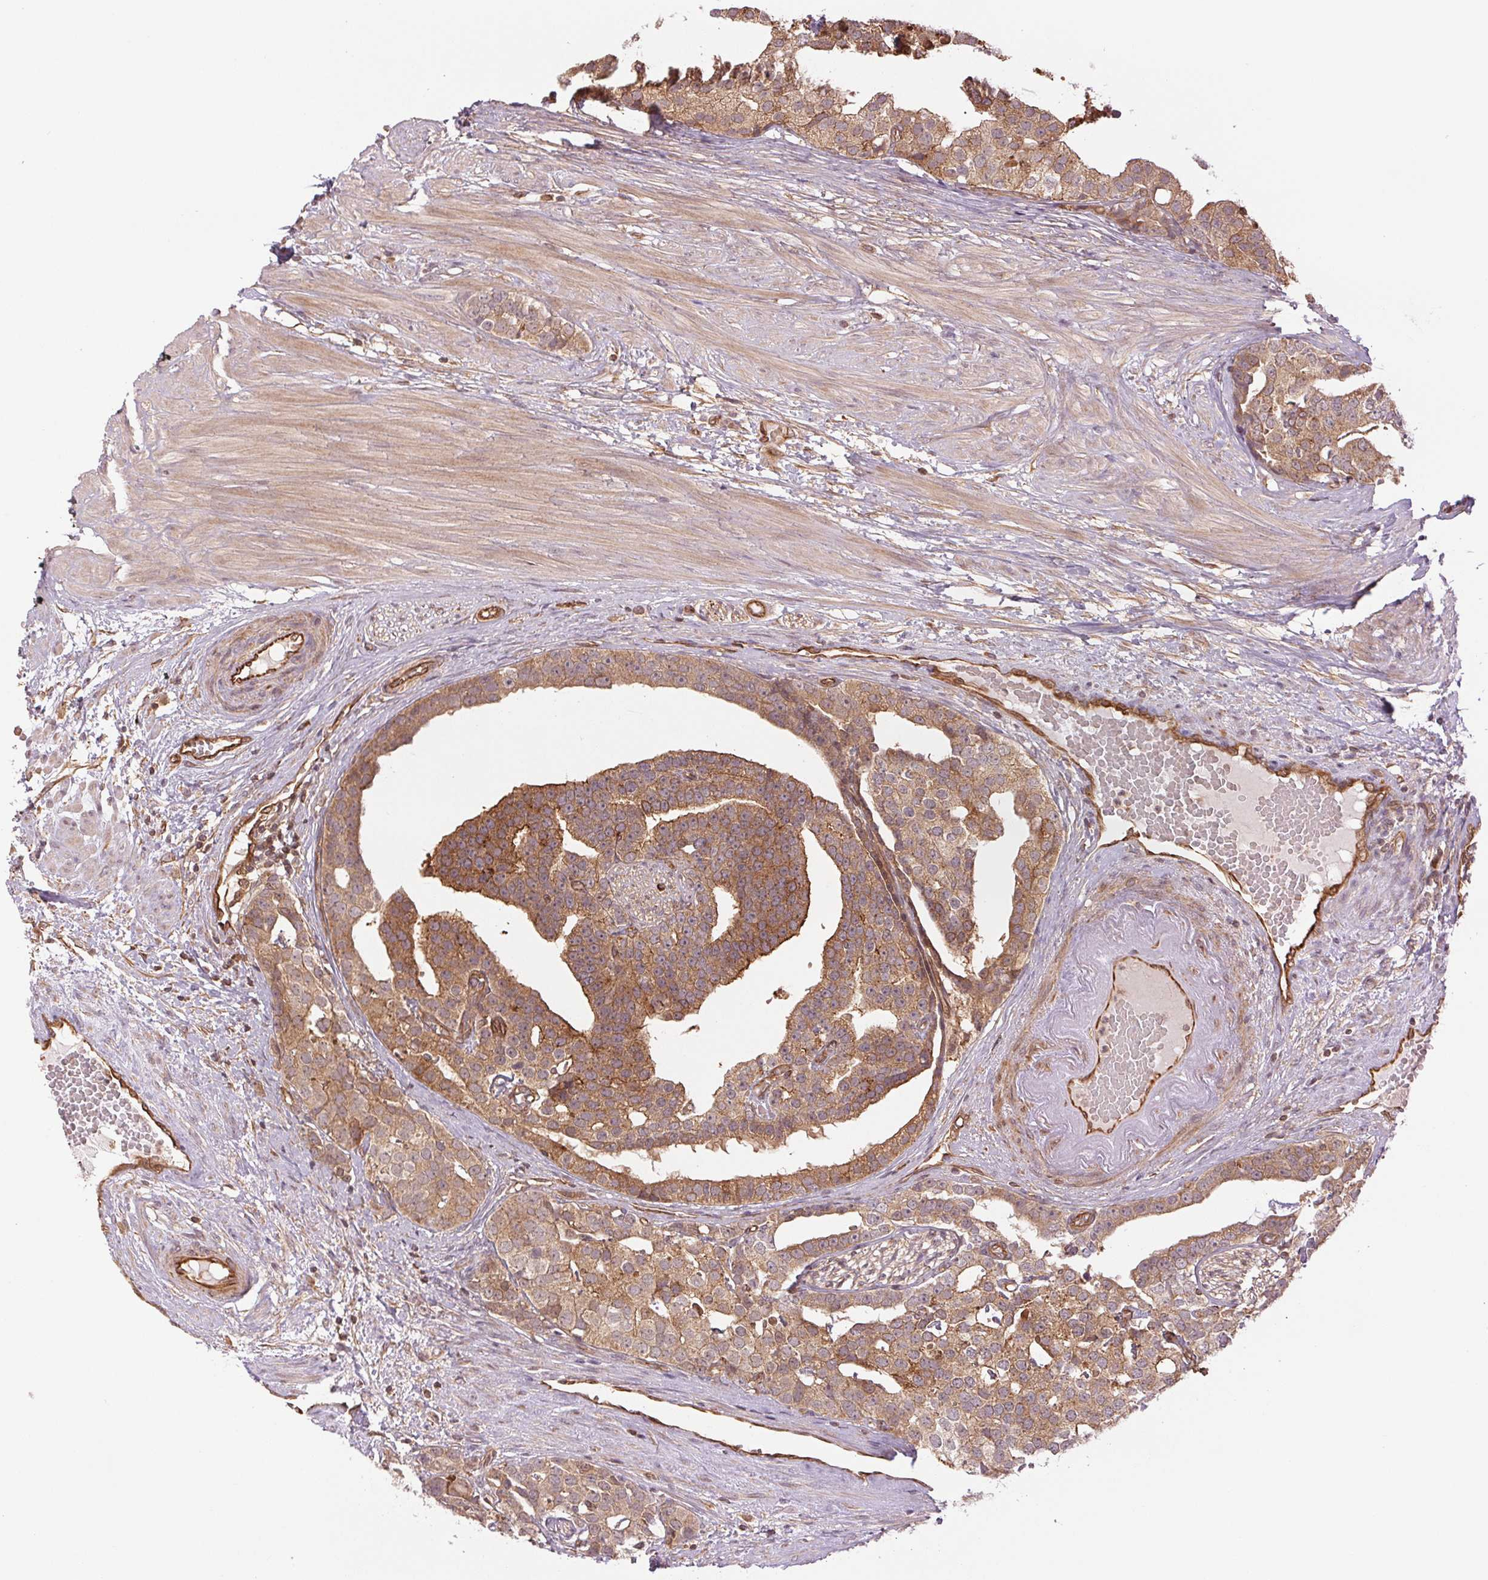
{"staining": {"intensity": "moderate", "quantity": ">75%", "location": "cytoplasmic/membranous"}, "tissue": "prostate cancer", "cell_type": "Tumor cells", "image_type": "cancer", "snomed": [{"axis": "morphology", "description": "Adenocarcinoma, High grade"}, {"axis": "topography", "description": "Prostate"}], "caption": "Immunohistochemistry (IHC) (DAB) staining of prostate cancer (high-grade adenocarcinoma) demonstrates moderate cytoplasmic/membranous protein positivity in approximately >75% of tumor cells.", "gene": "STARD7", "patient": {"sex": "male", "age": 71}}